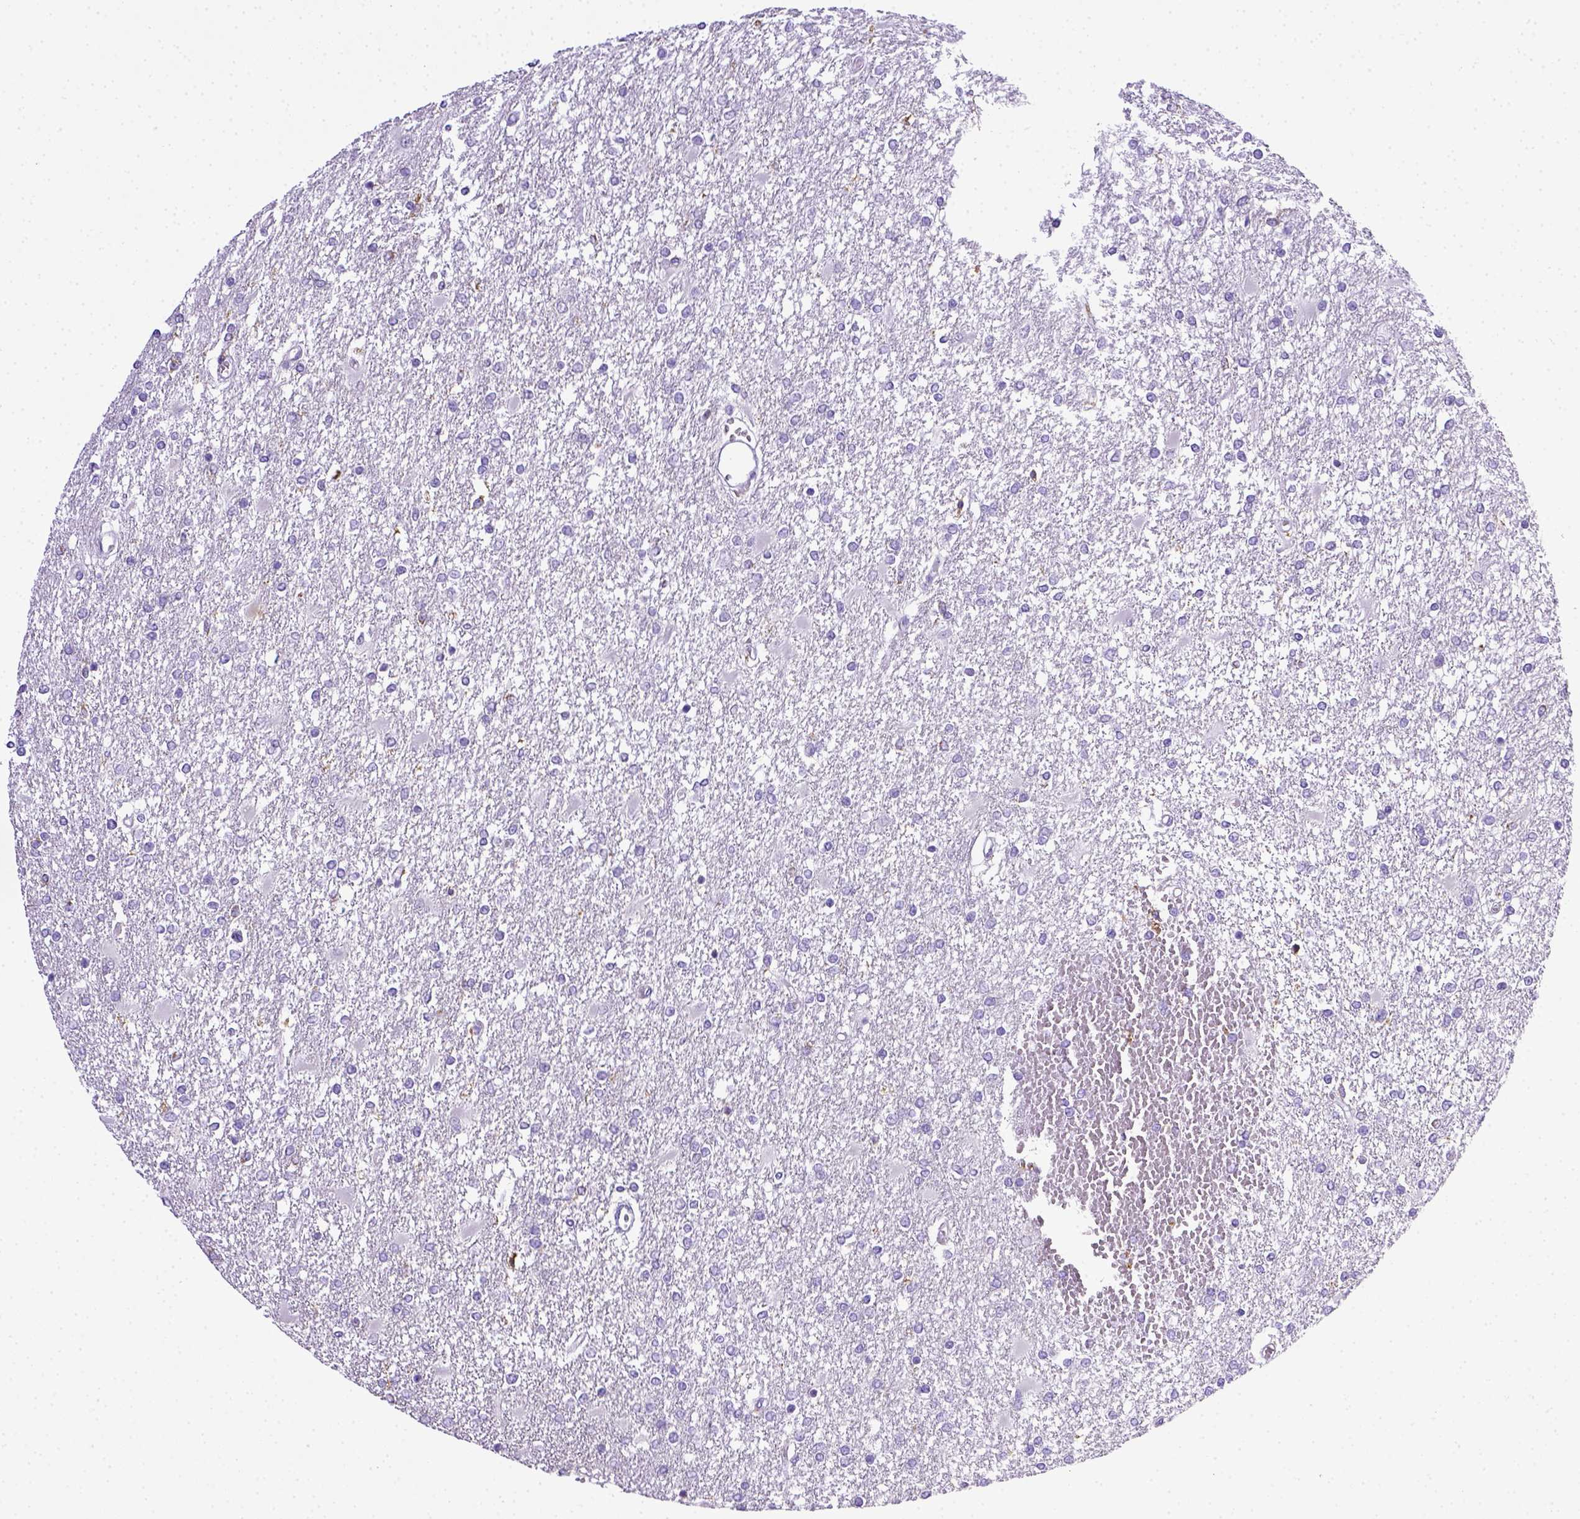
{"staining": {"intensity": "negative", "quantity": "none", "location": "none"}, "tissue": "glioma", "cell_type": "Tumor cells", "image_type": "cancer", "snomed": [{"axis": "morphology", "description": "Glioma, malignant, High grade"}, {"axis": "topography", "description": "Cerebral cortex"}], "caption": "Tumor cells show no significant protein positivity in glioma.", "gene": "CD68", "patient": {"sex": "male", "age": 79}}